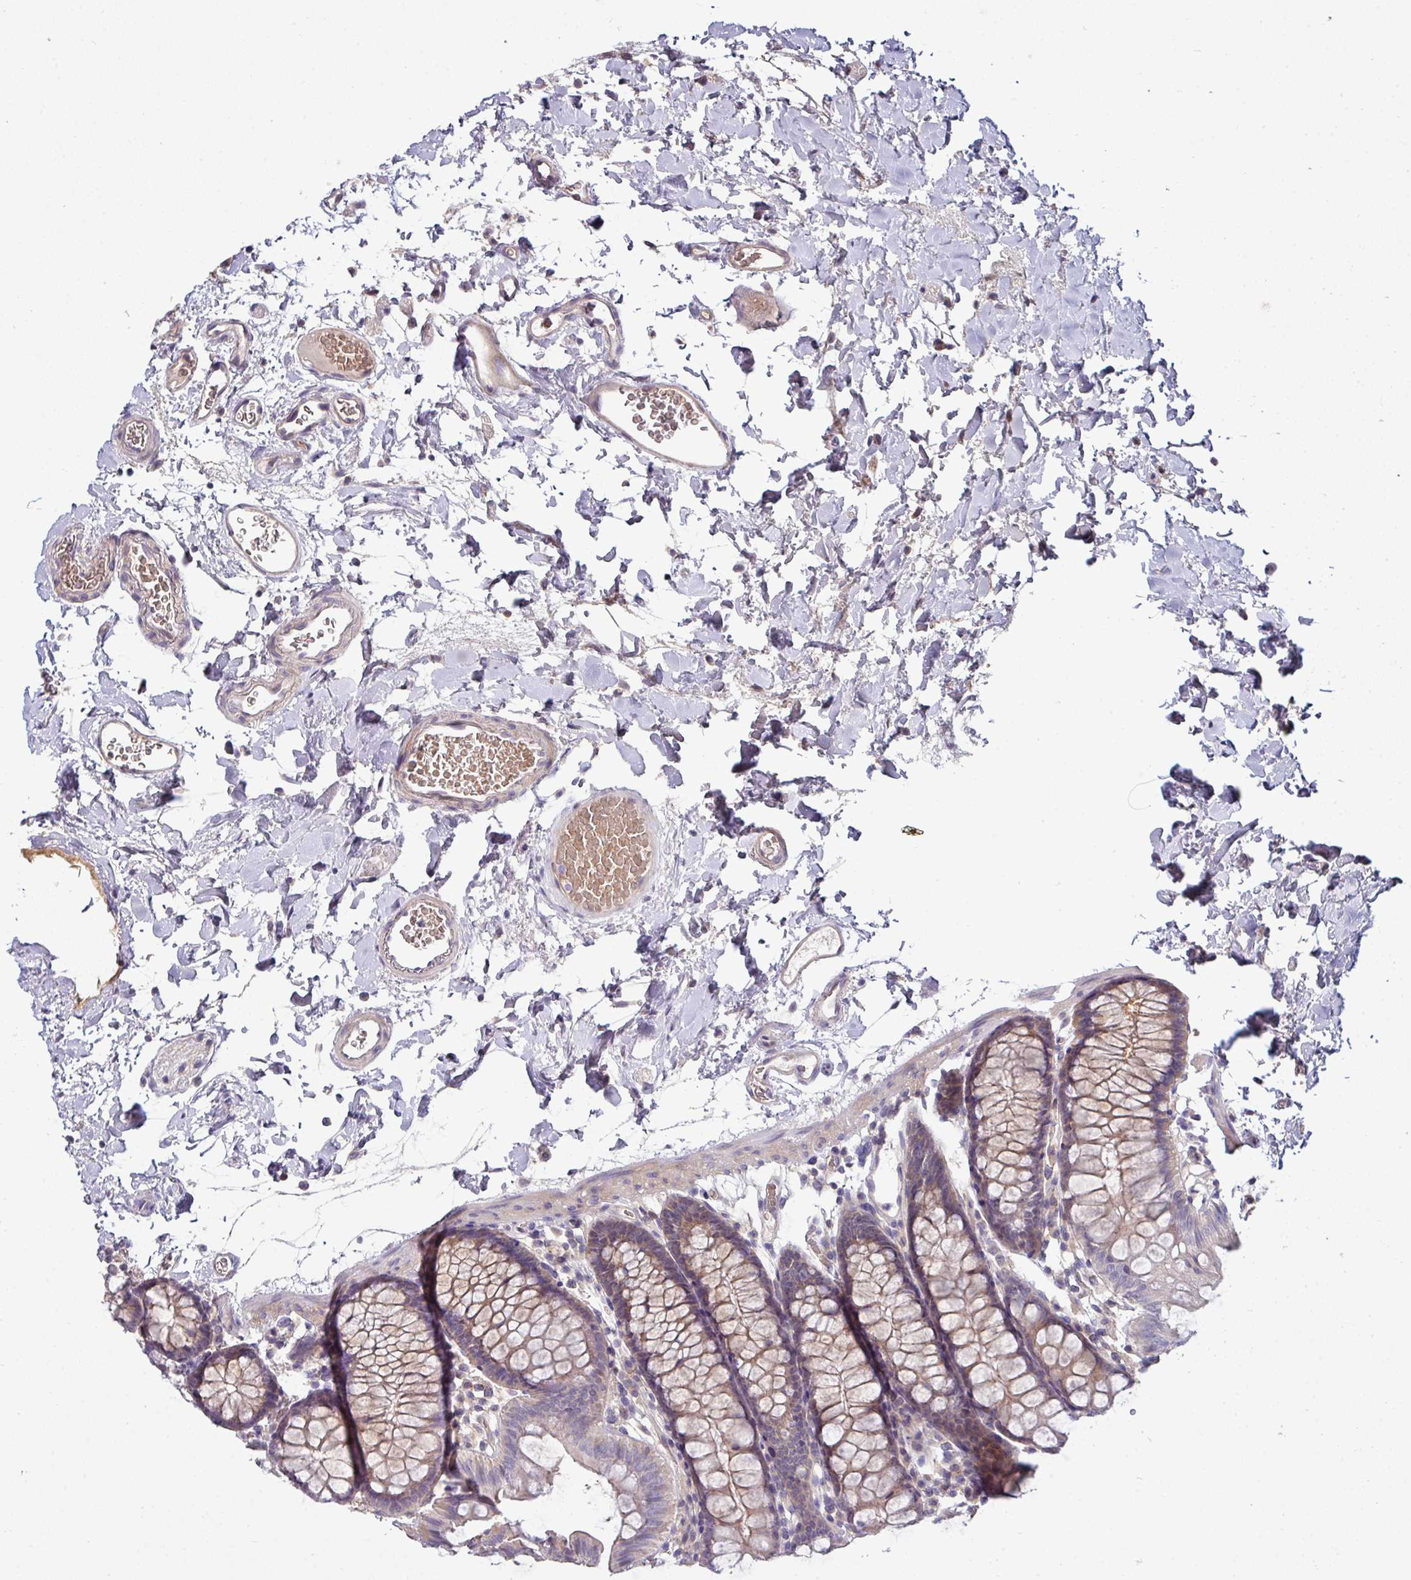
{"staining": {"intensity": "negative", "quantity": "none", "location": "none"}, "tissue": "colon", "cell_type": "Endothelial cells", "image_type": "normal", "snomed": [{"axis": "morphology", "description": "Normal tissue, NOS"}, {"axis": "topography", "description": "Colon"}], "caption": "Micrograph shows no significant protein positivity in endothelial cells of normal colon.", "gene": "SLAMF6", "patient": {"sex": "male", "age": 75}}